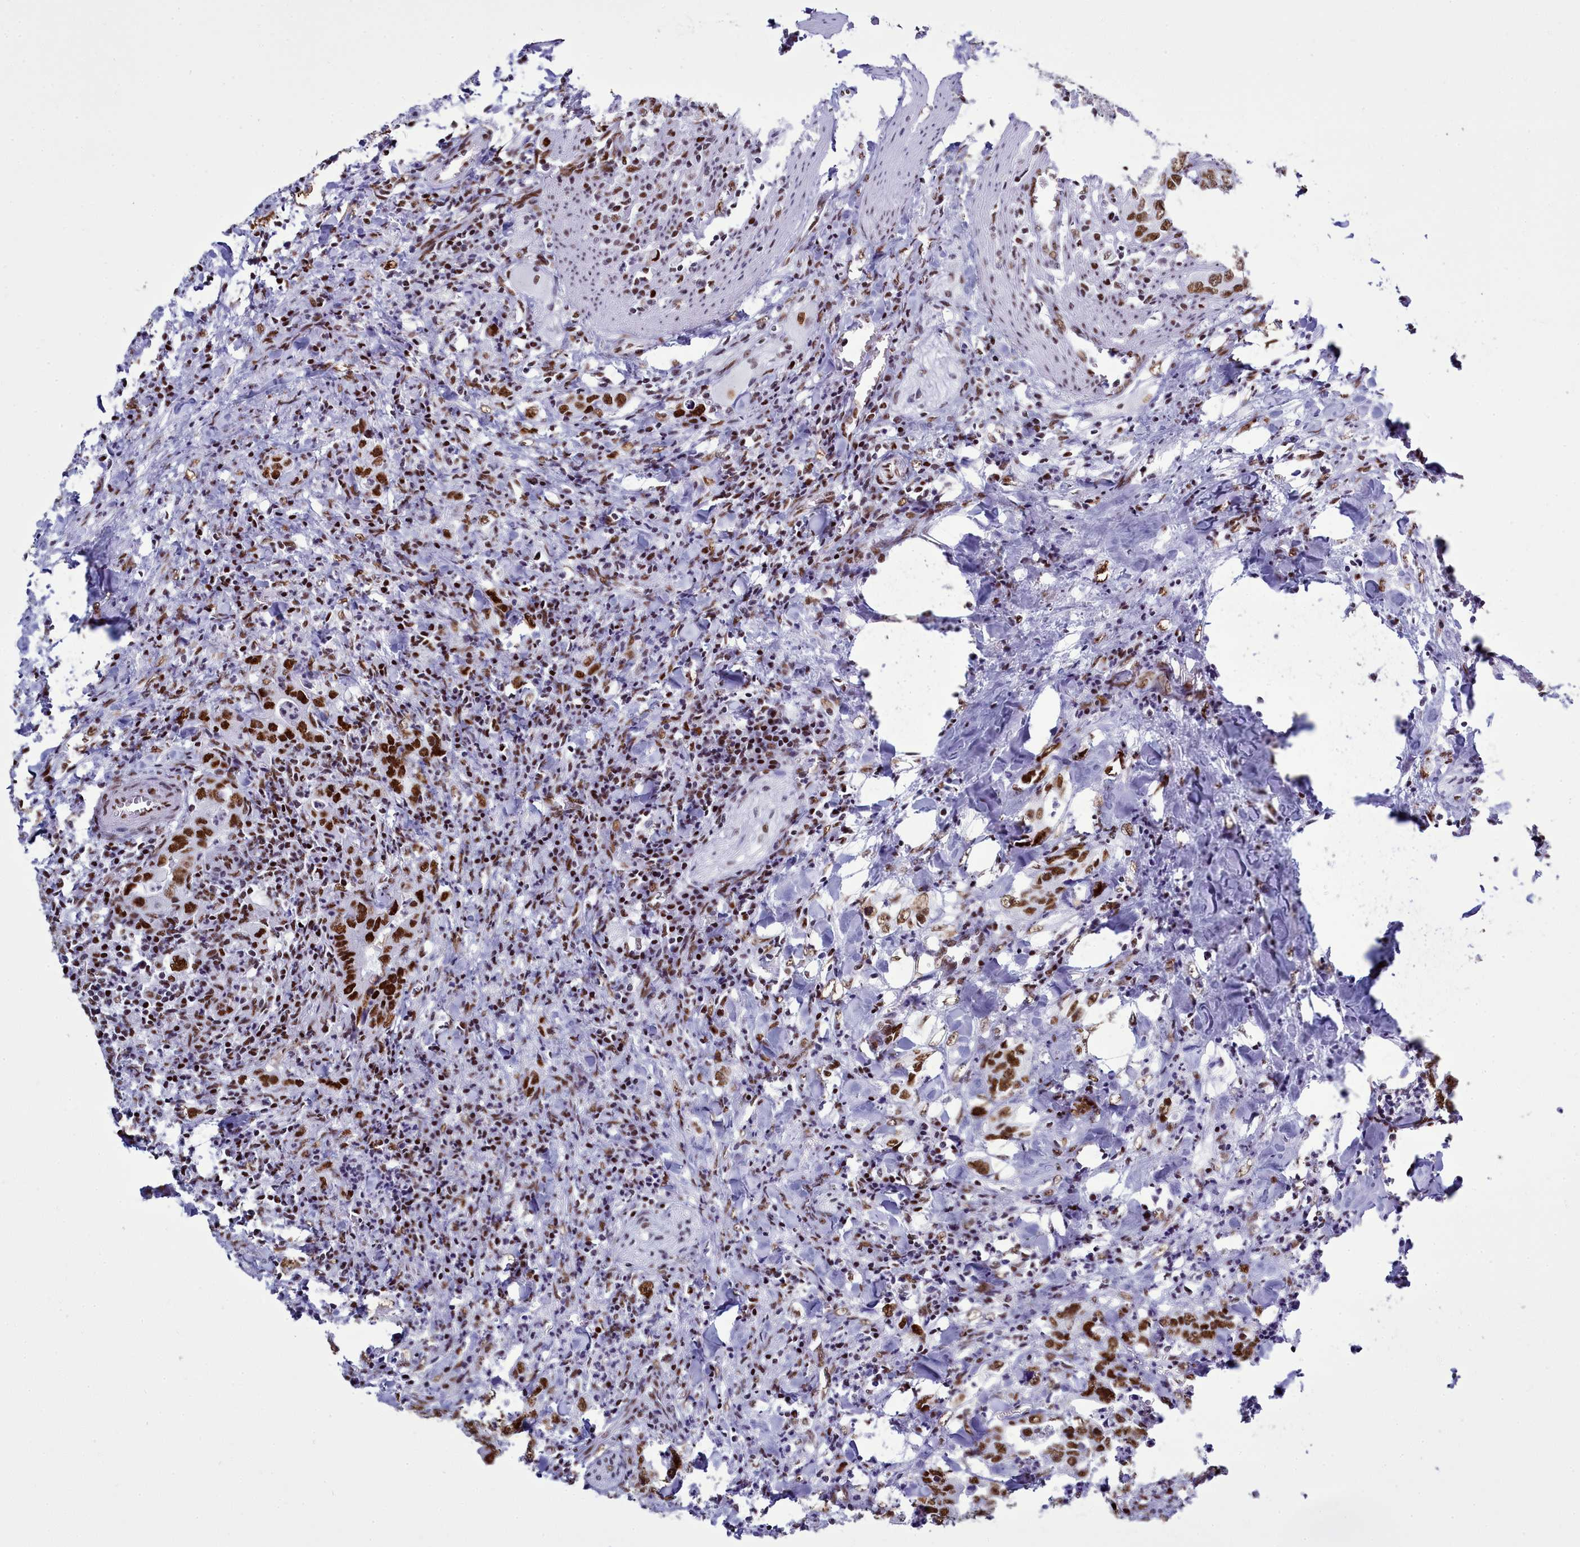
{"staining": {"intensity": "moderate", "quantity": ">75%", "location": "nuclear"}, "tissue": "colorectal cancer", "cell_type": "Tumor cells", "image_type": "cancer", "snomed": [{"axis": "morphology", "description": "Adenocarcinoma, NOS"}, {"axis": "topography", "description": "Colon"}], "caption": "DAB (3,3'-diaminobenzidine) immunohistochemical staining of adenocarcinoma (colorectal) demonstrates moderate nuclear protein staining in about >75% of tumor cells.", "gene": "RALY", "patient": {"sex": "female", "age": 75}}